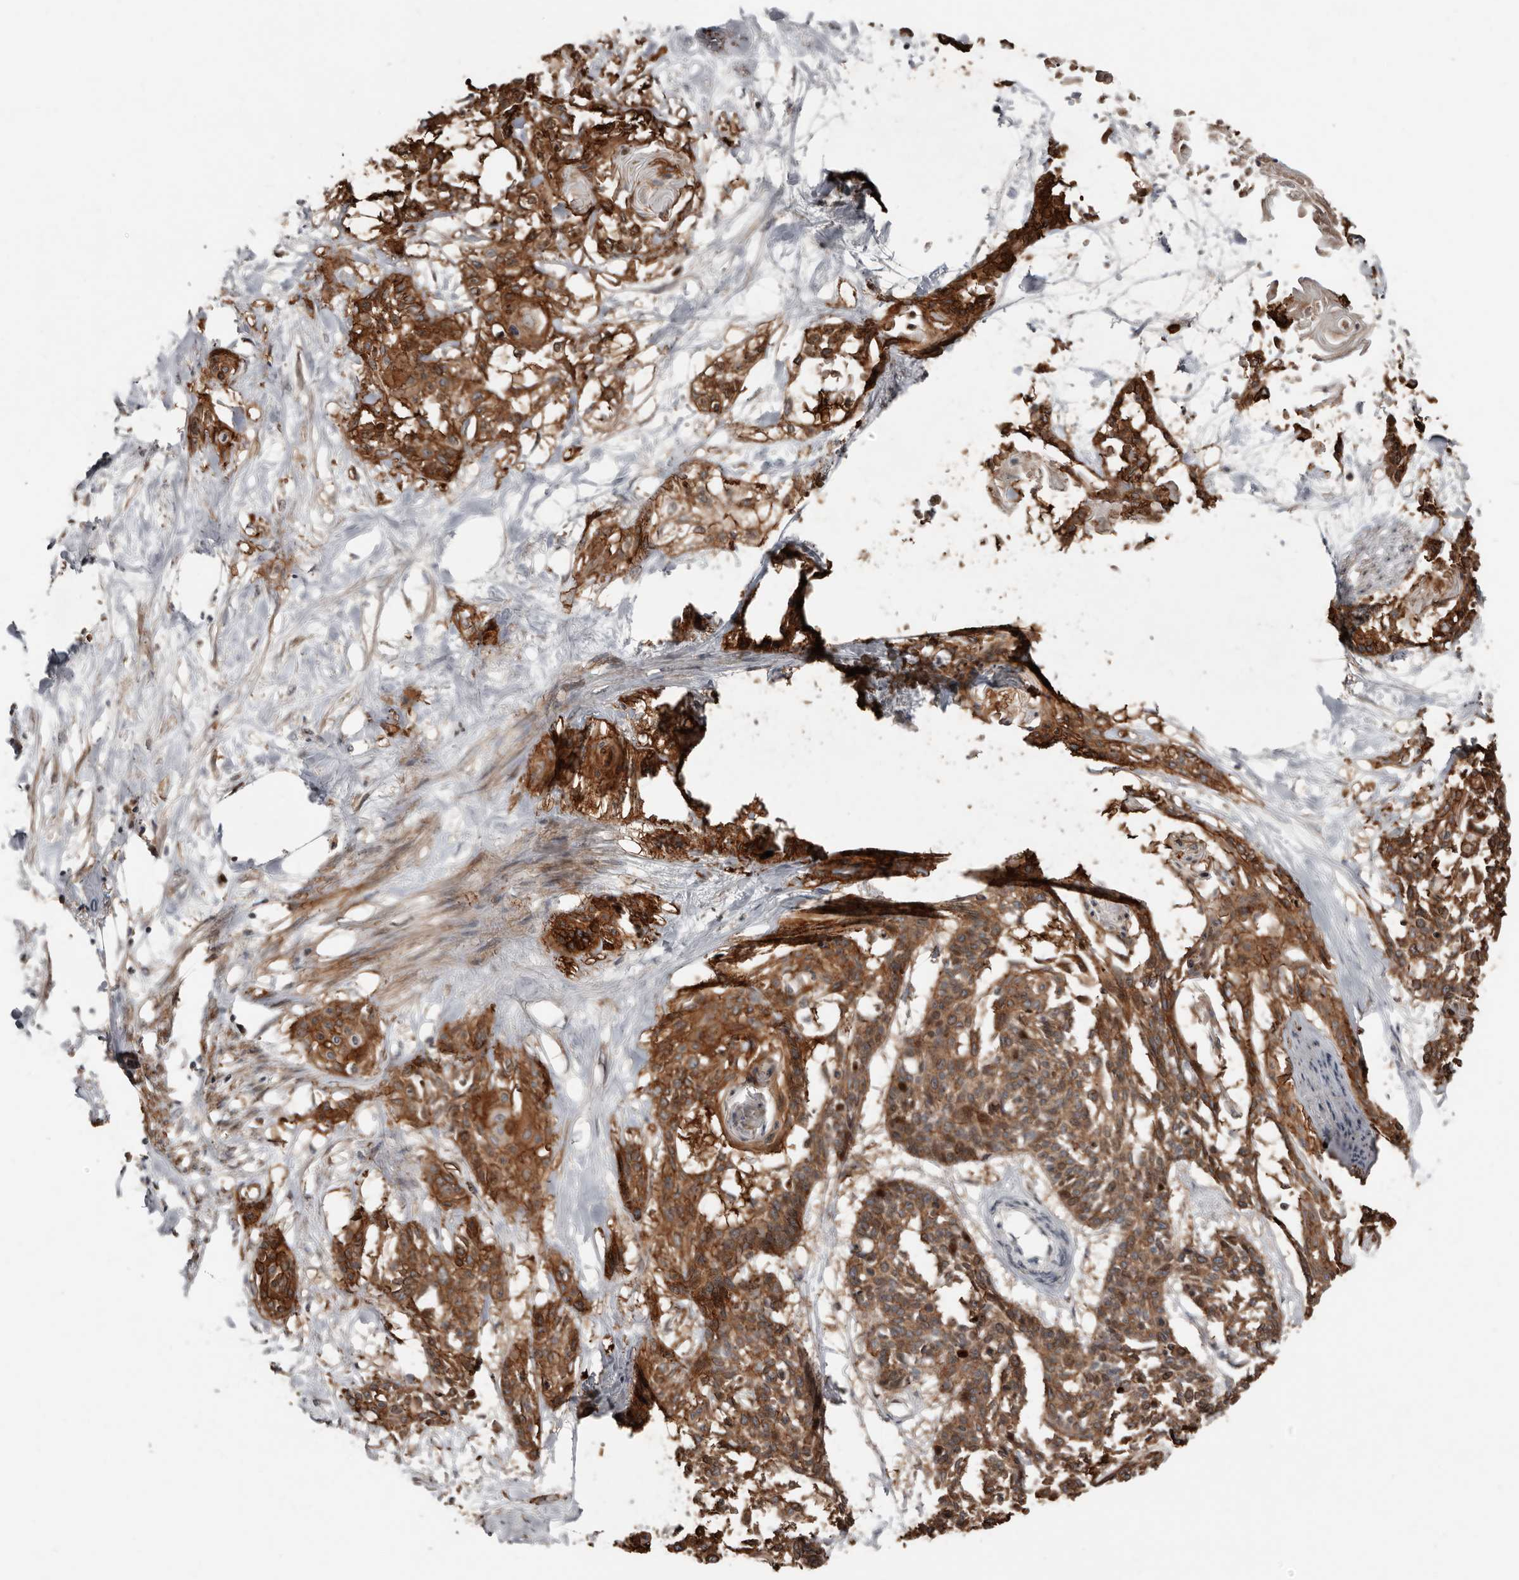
{"staining": {"intensity": "strong", "quantity": ">75%", "location": "cytoplasmic/membranous"}, "tissue": "cervical cancer", "cell_type": "Tumor cells", "image_type": "cancer", "snomed": [{"axis": "morphology", "description": "Squamous cell carcinoma, NOS"}, {"axis": "topography", "description": "Cervix"}], "caption": "Immunohistochemistry micrograph of human cervical cancer stained for a protein (brown), which demonstrates high levels of strong cytoplasmic/membranous staining in approximately >75% of tumor cells.", "gene": "SMYD4", "patient": {"sex": "female", "age": 57}}